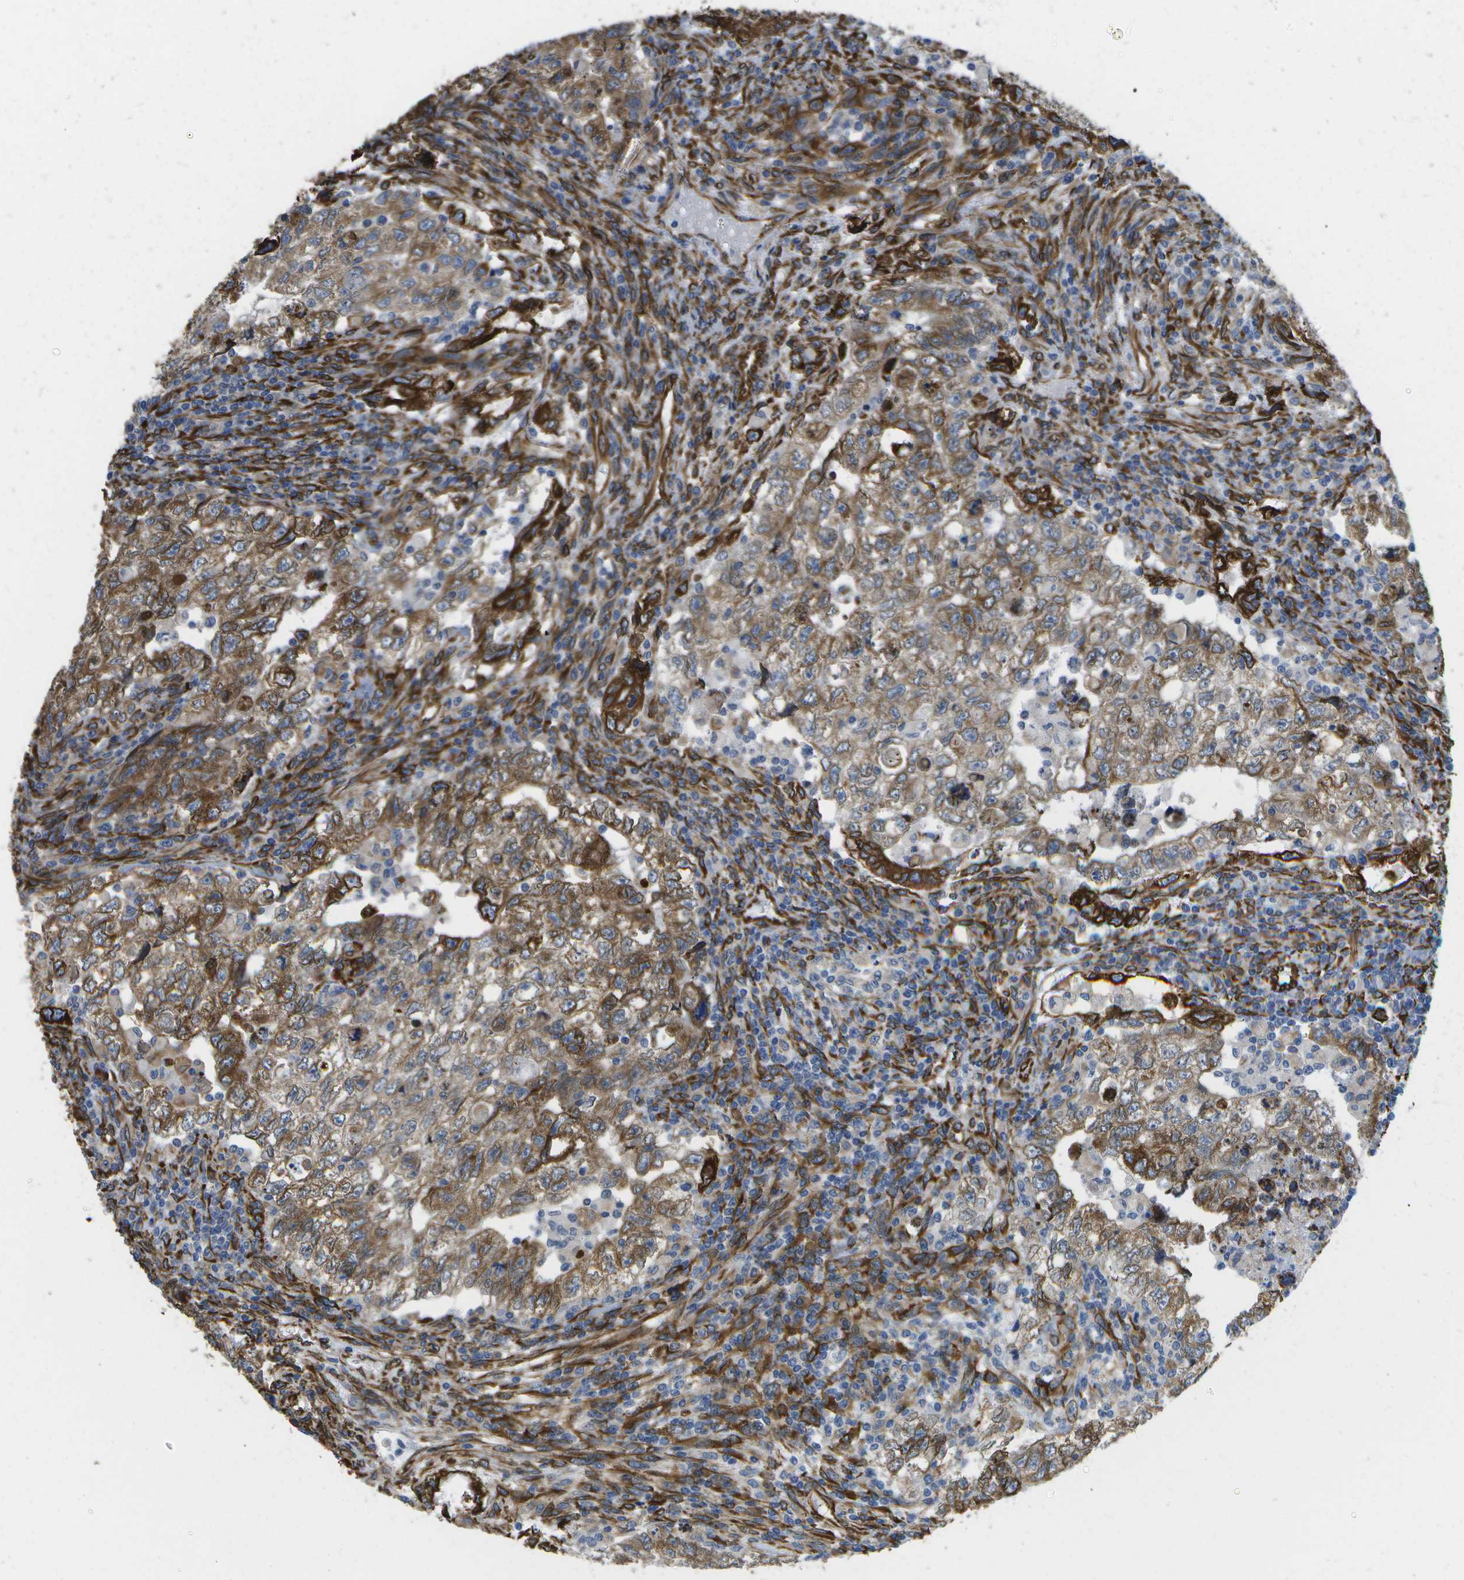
{"staining": {"intensity": "moderate", "quantity": ">75%", "location": "cytoplasmic/membranous"}, "tissue": "testis cancer", "cell_type": "Tumor cells", "image_type": "cancer", "snomed": [{"axis": "morphology", "description": "Carcinoma, Embryonal, NOS"}, {"axis": "topography", "description": "Testis"}], "caption": "Testis cancer (embryonal carcinoma) stained for a protein (brown) displays moderate cytoplasmic/membranous positive staining in about >75% of tumor cells.", "gene": "ZDHHC17", "patient": {"sex": "male", "age": 36}}